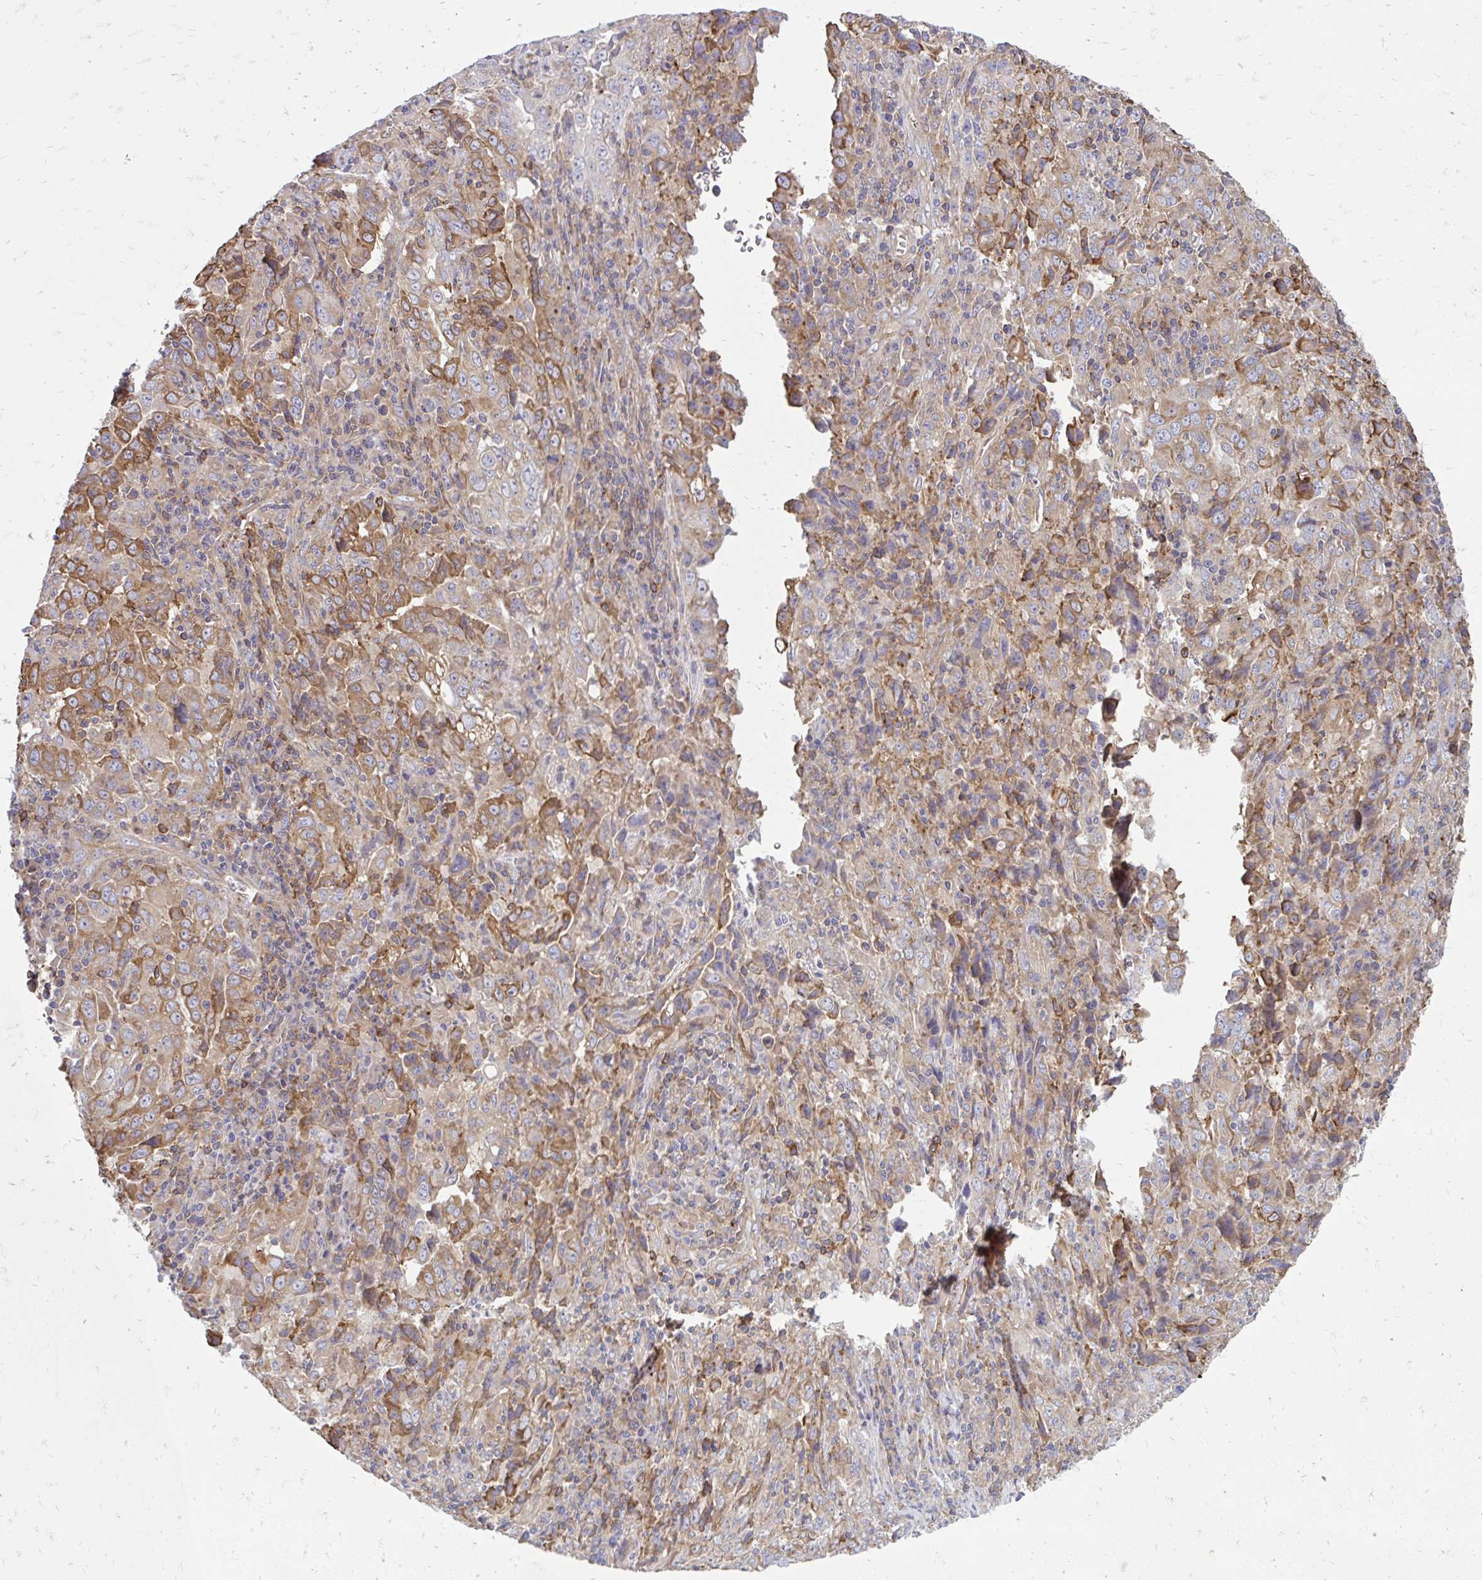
{"staining": {"intensity": "moderate", "quantity": "25%-75%", "location": "cytoplasmic/membranous"}, "tissue": "lung cancer", "cell_type": "Tumor cells", "image_type": "cancer", "snomed": [{"axis": "morphology", "description": "Adenocarcinoma, NOS"}, {"axis": "topography", "description": "Lung"}], "caption": "Immunohistochemistry image of neoplastic tissue: adenocarcinoma (lung) stained using IHC shows medium levels of moderate protein expression localized specifically in the cytoplasmic/membranous of tumor cells, appearing as a cytoplasmic/membranous brown color.", "gene": "ASAP1", "patient": {"sex": "male", "age": 67}}